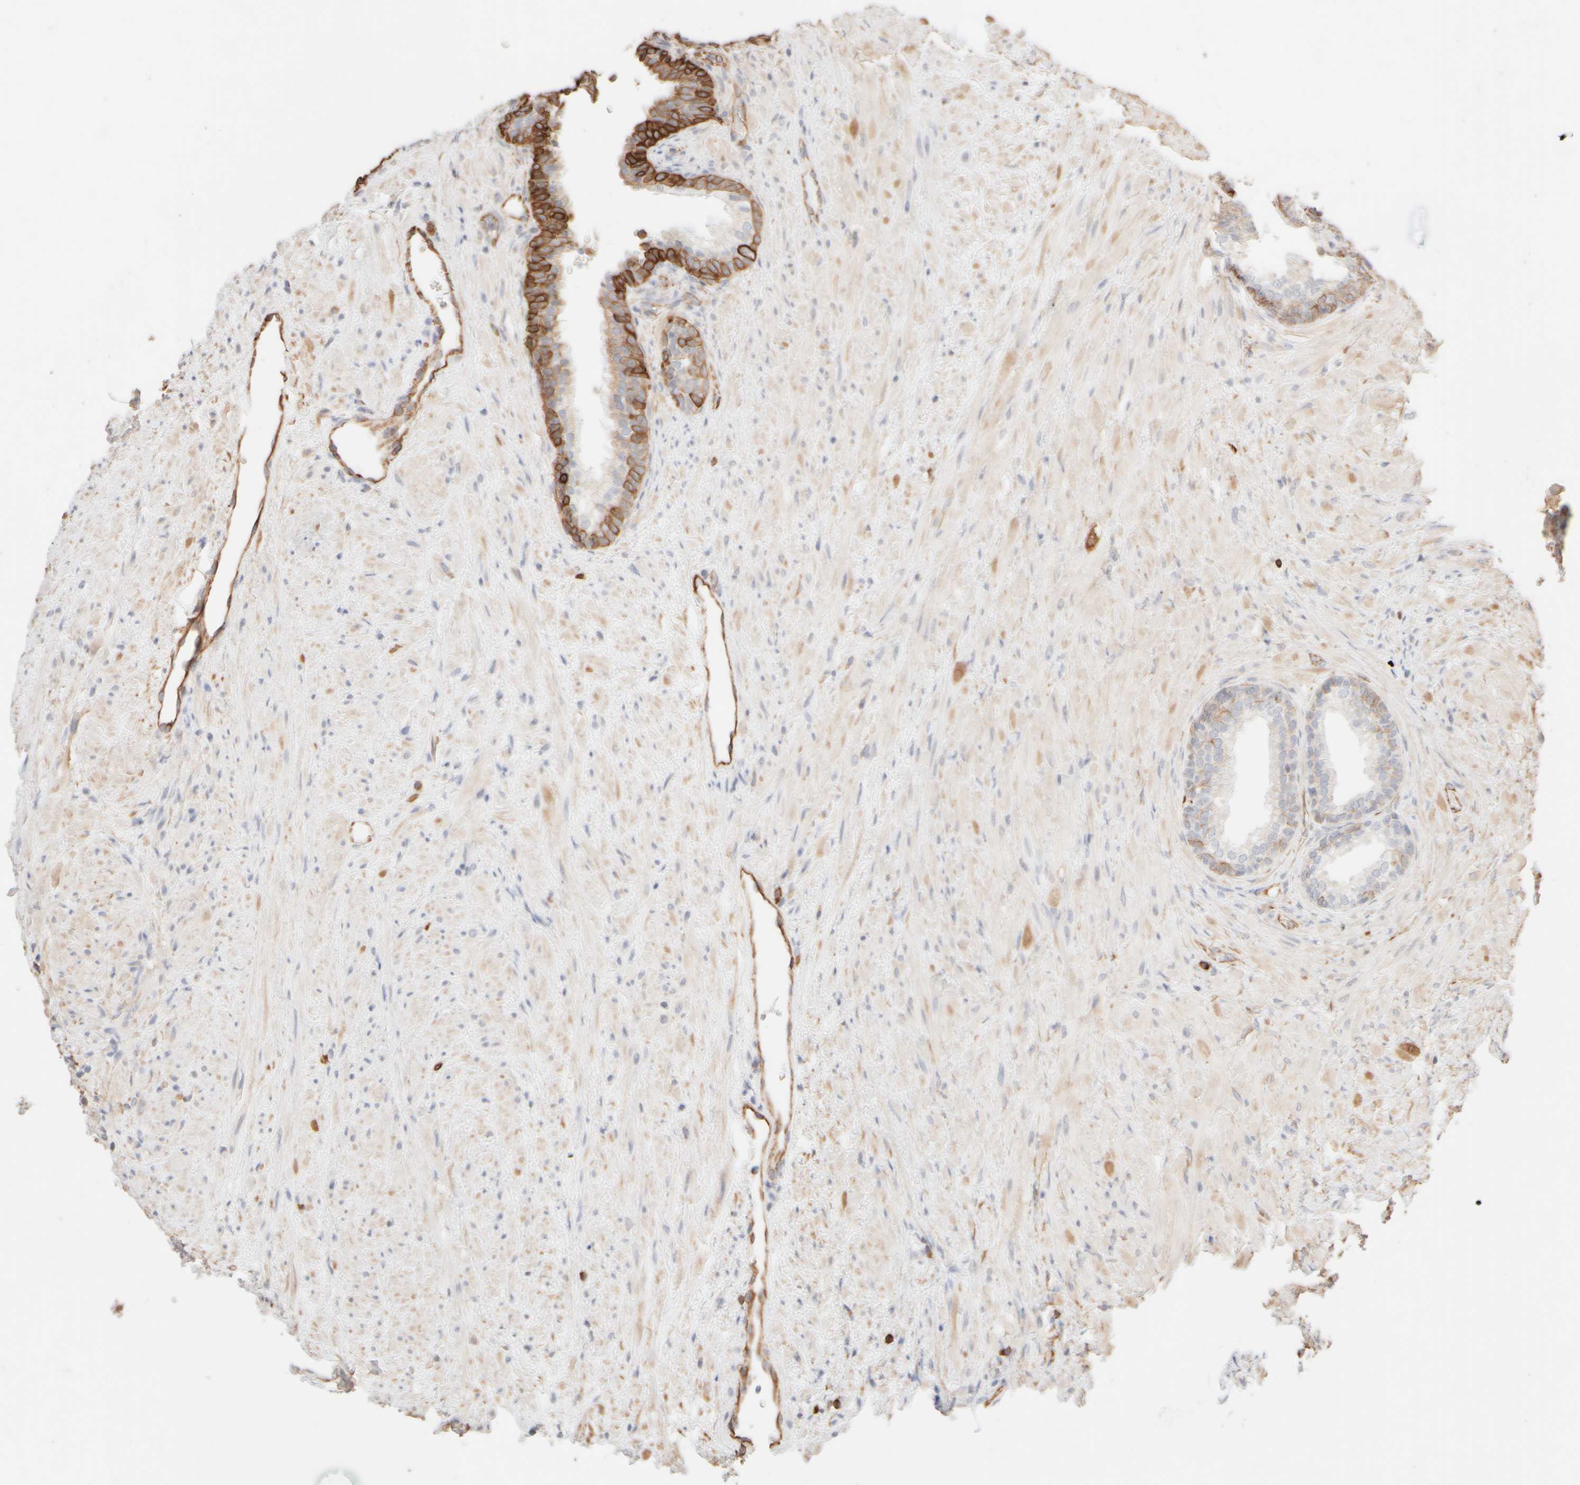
{"staining": {"intensity": "strong", "quantity": "<25%", "location": "cytoplasmic/membranous"}, "tissue": "prostate", "cell_type": "Glandular cells", "image_type": "normal", "snomed": [{"axis": "morphology", "description": "Normal tissue, NOS"}, {"axis": "topography", "description": "Prostate"}], "caption": "This is a photomicrograph of immunohistochemistry staining of normal prostate, which shows strong expression in the cytoplasmic/membranous of glandular cells.", "gene": "KRT15", "patient": {"sex": "male", "age": 76}}